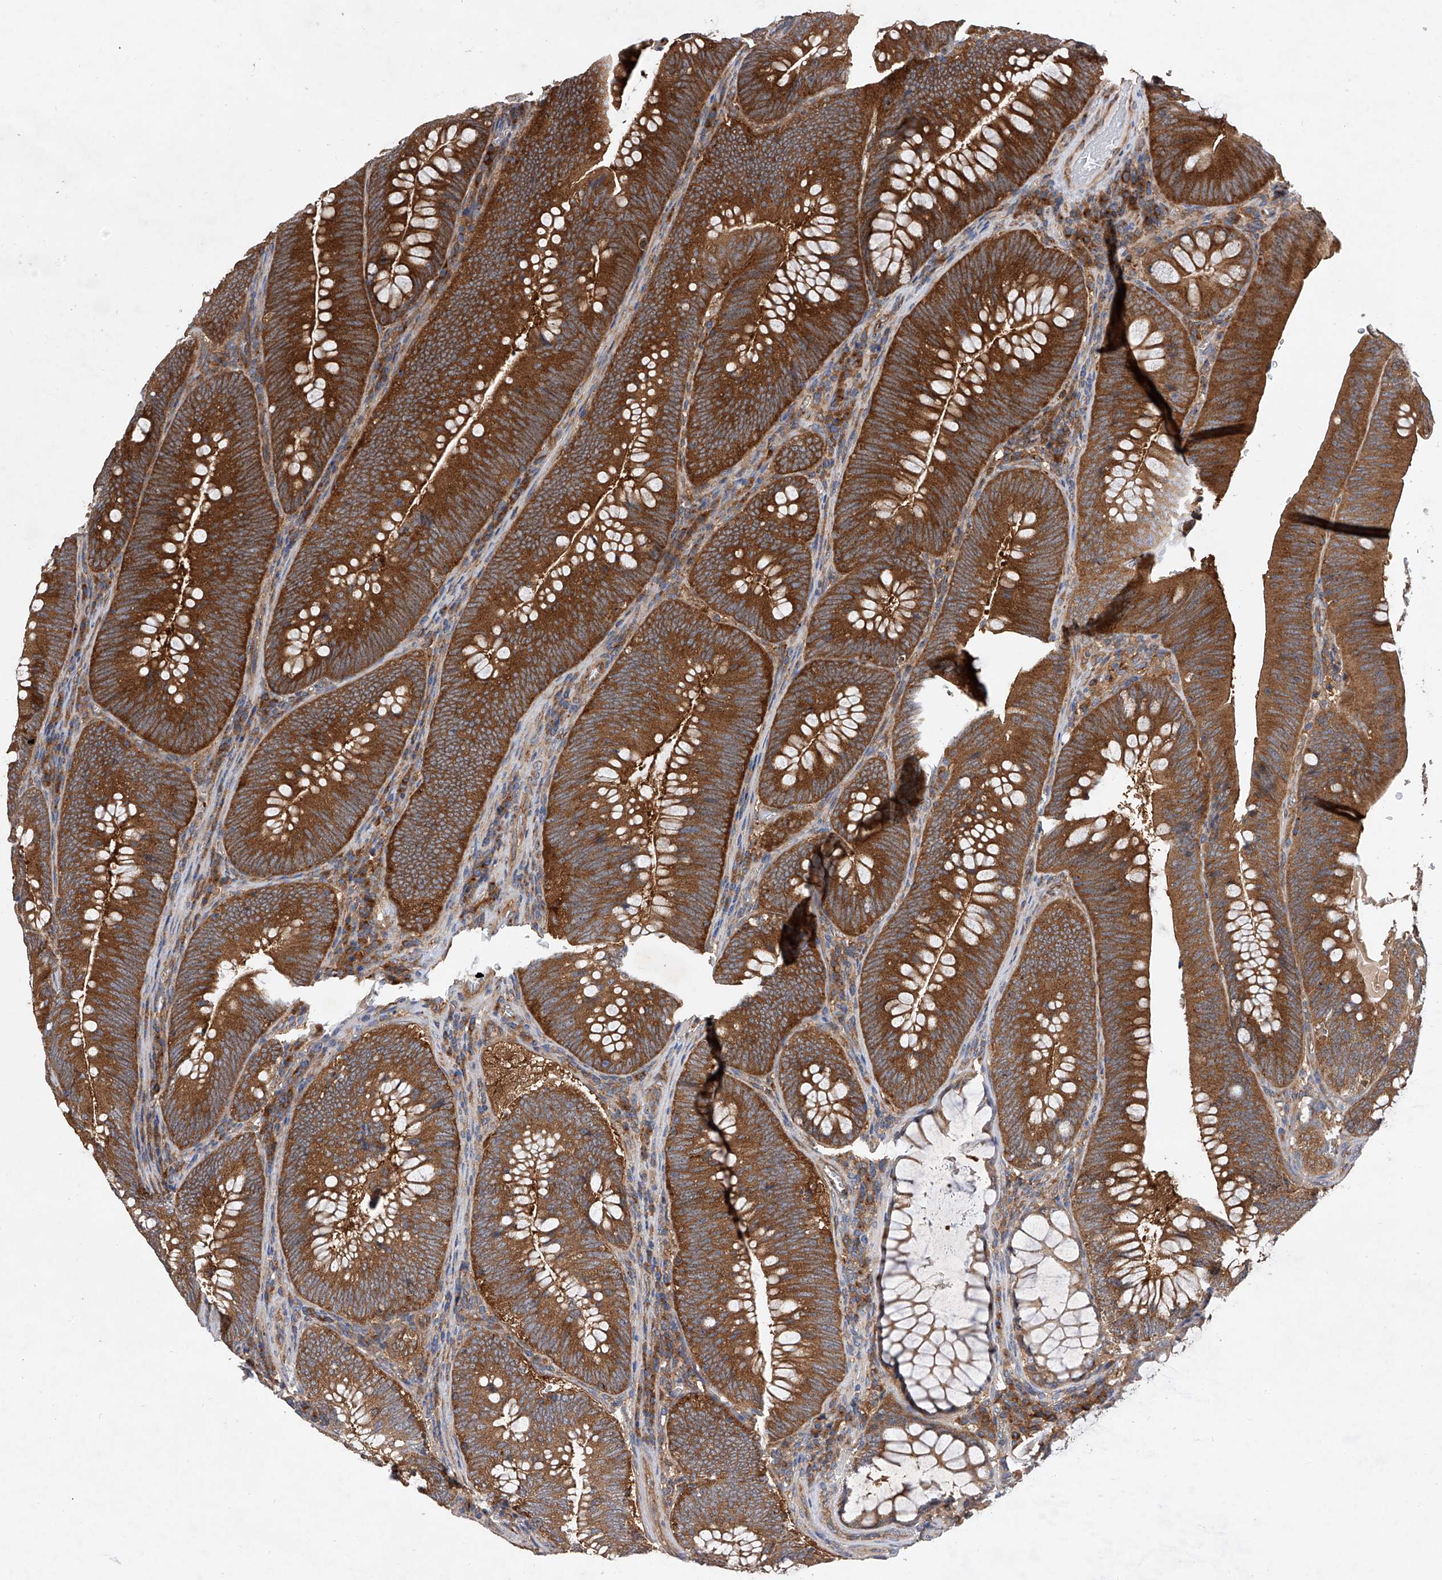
{"staining": {"intensity": "strong", "quantity": ">75%", "location": "cytoplasmic/membranous"}, "tissue": "colorectal cancer", "cell_type": "Tumor cells", "image_type": "cancer", "snomed": [{"axis": "morphology", "description": "Normal tissue, NOS"}, {"axis": "topography", "description": "Colon"}], "caption": "Protein staining of colorectal cancer tissue demonstrates strong cytoplasmic/membranous positivity in about >75% of tumor cells.", "gene": "CFAP410", "patient": {"sex": "female", "age": 82}}